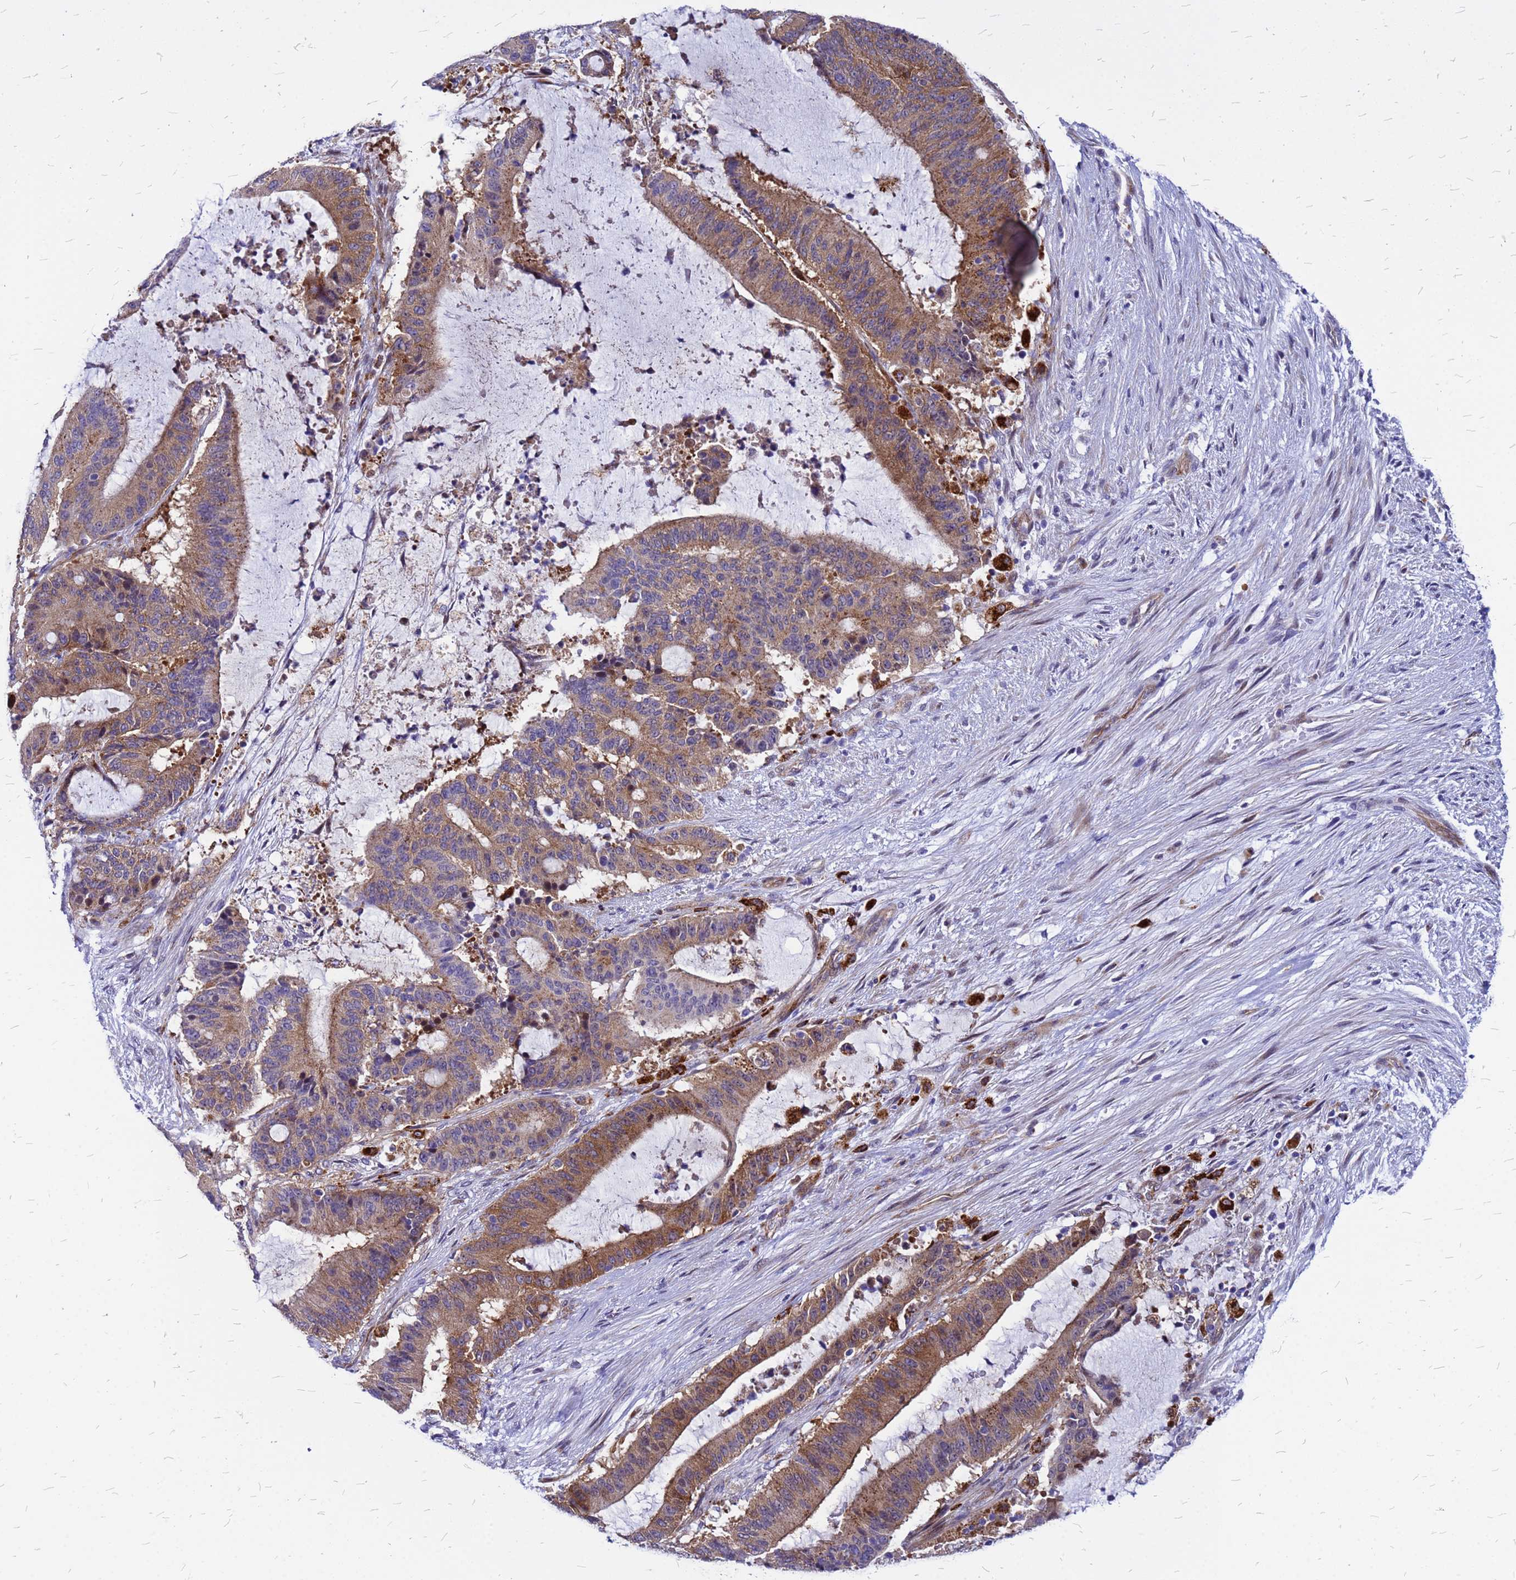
{"staining": {"intensity": "moderate", "quantity": ">75%", "location": "cytoplasmic/membranous"}, "tissue": "liver cancer", "cell_type": "Tumor cells", "image_type": "cancer", "snomed": [{"axis": "morphology", "description": "Normal tissue, NOS"}, {"axis": "morphology", "description": "Cholangiocarcinoma"}, {"axis": "topography", "description": "Liver"}, {"axis": "topography", "description": "Peripheral nerve tissue"}], "caption": "This photomicrograph shows IHC staining of human liver cancer (cholangiocarcinoma), with medium moderate cytoplasmic/membranous positivity in approximately >75% of tumor cells.", "gene": "NOSTRIN", "patient": {"sex": "female", "age": 73}}